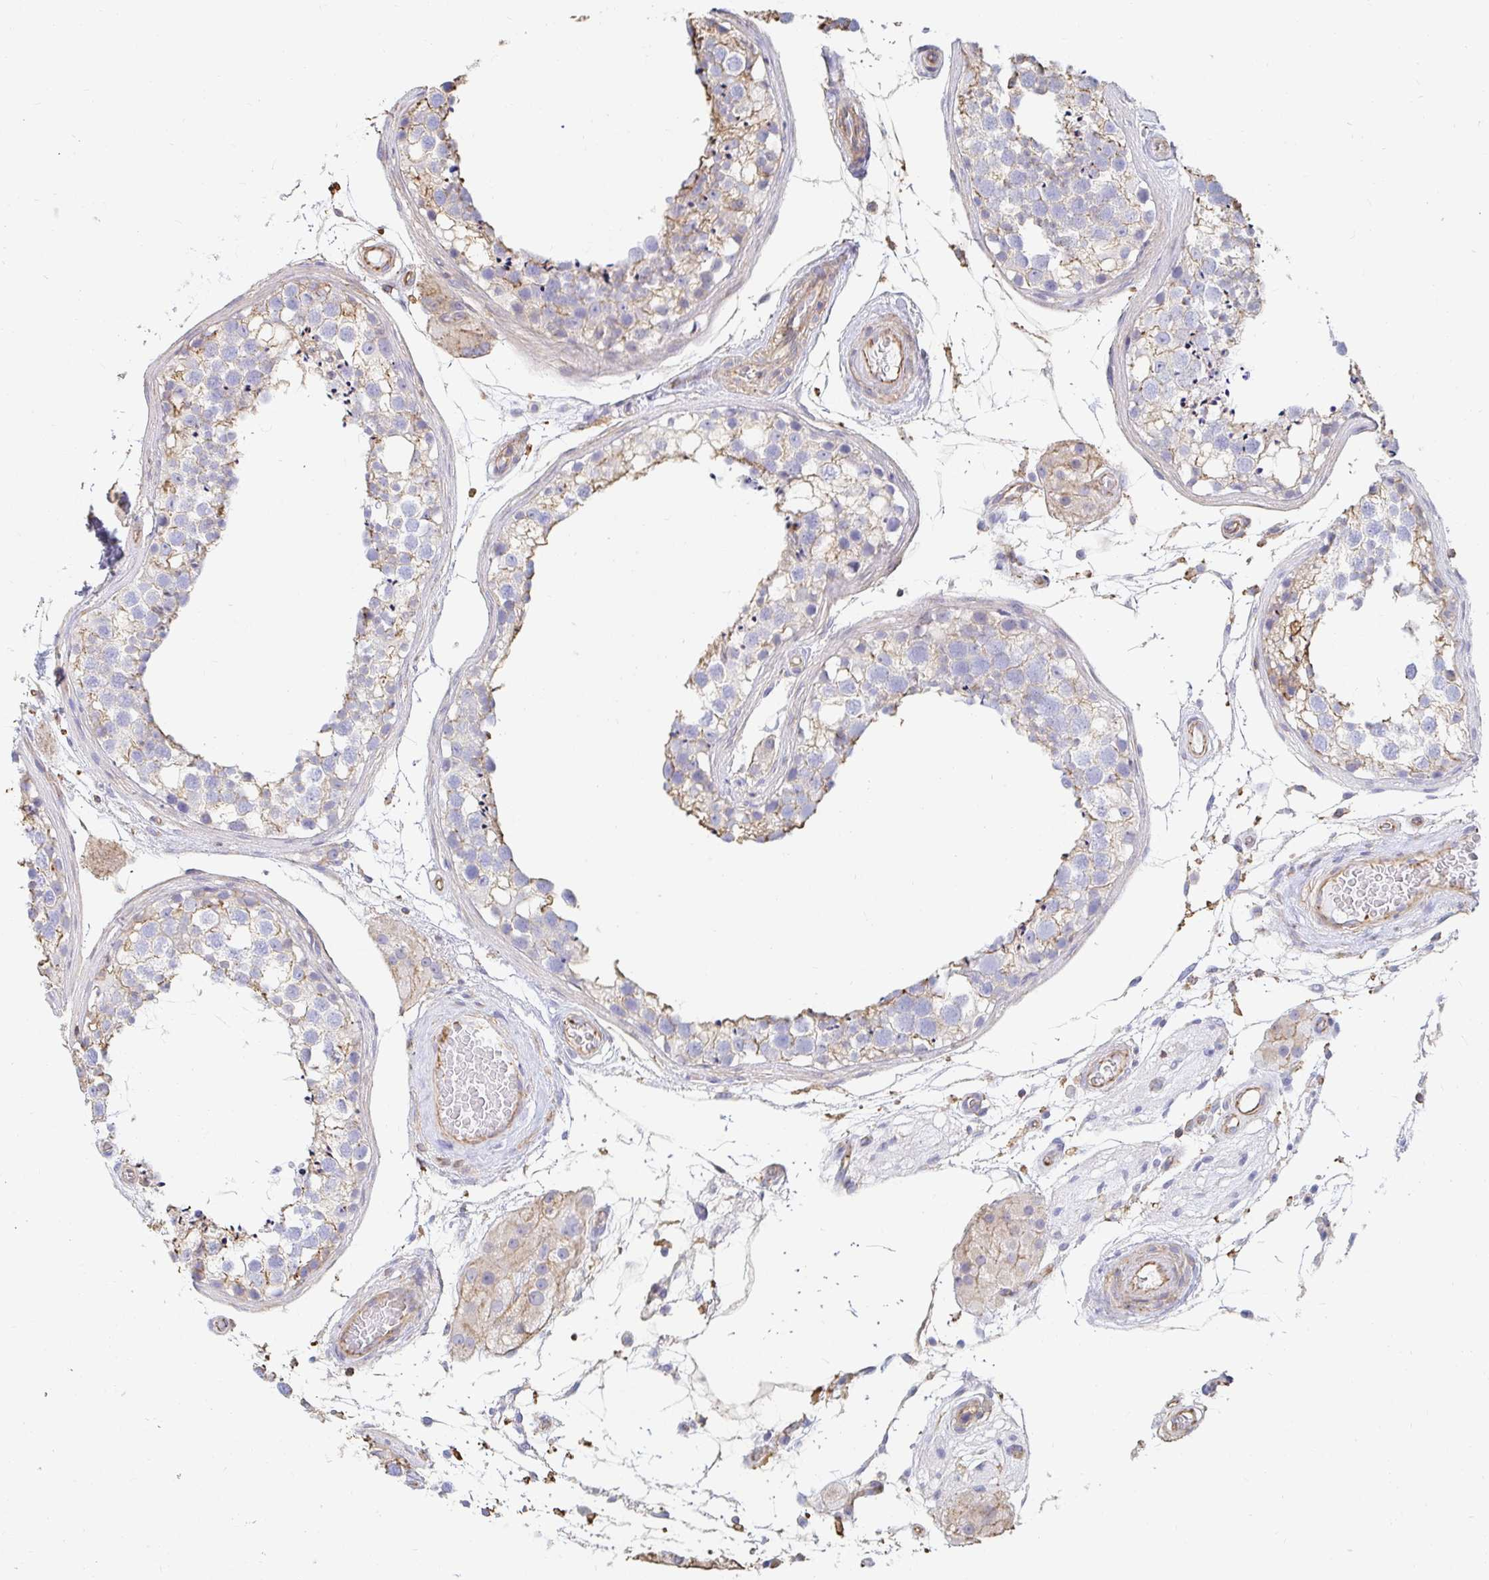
{"staining": {"intensity": "weak", "quantity": "<25%", "location": "cytoplasmic/membranous"}, "tissue": "testis", "cell_type": "Cells in seminiferous ducts", "image_type": "normal", "snomed": [{"axis": "morphology", "description": "Normal tissue, NOS"}, {"axis": "morphology", "description": "Seminoma, NOS"}, {"axis": "topography", "description": "Testis"}], "caption": "A high-resolution histopathology image shows IHC staining of unremarkable testis, which demonstrates no significant staining in cells in seminiferous ducts. (Brightfield microscopy of DAB (3,3'-diaminobenzidine) immunohistochemistry (IHC) at high magnification).", "gene": "PTPN14", "patient": {"sex": "male", "age": 65}}